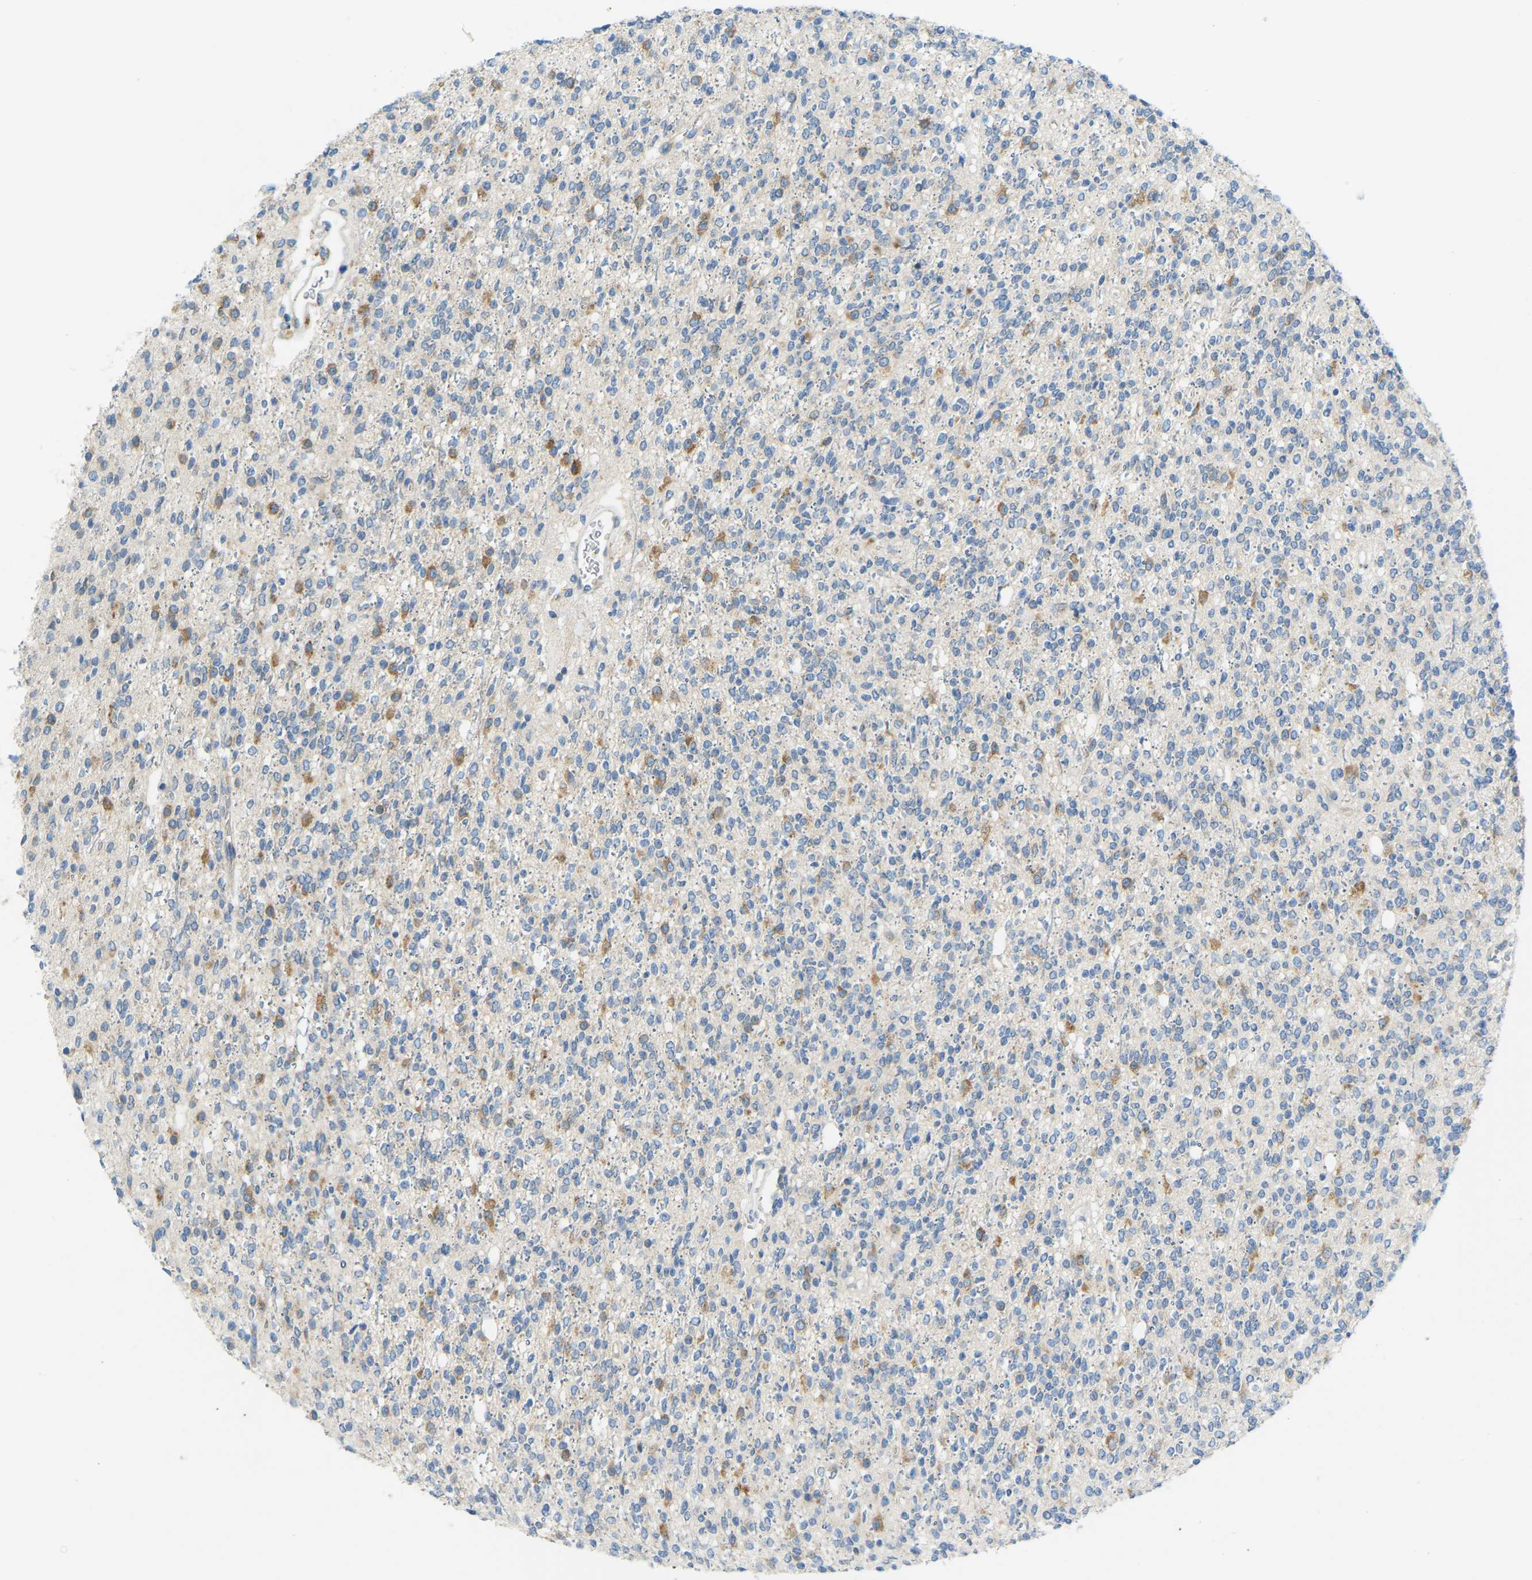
{"staining": {"intensity": "moderate", "quantity": "25%-75%", "location": "cytoplasmic/membranous"}, "tissue": "glioma", "cell_type": "Tumor cells", "image_type": "cancer", "snomed": [{"axis": "morphology", "description": "Glioma, malignant, High grade"}, {"axis": "topography", "description": "Brain"}], "caption": "Immunohistochemistry (DAB) staining of glioma demonstrates moderate cytoplasmic/membranous protein staining in approximately 25%-75% of tumor cells.", "gene": "SND1", "patient": {"sex": "male", "age": 34}}